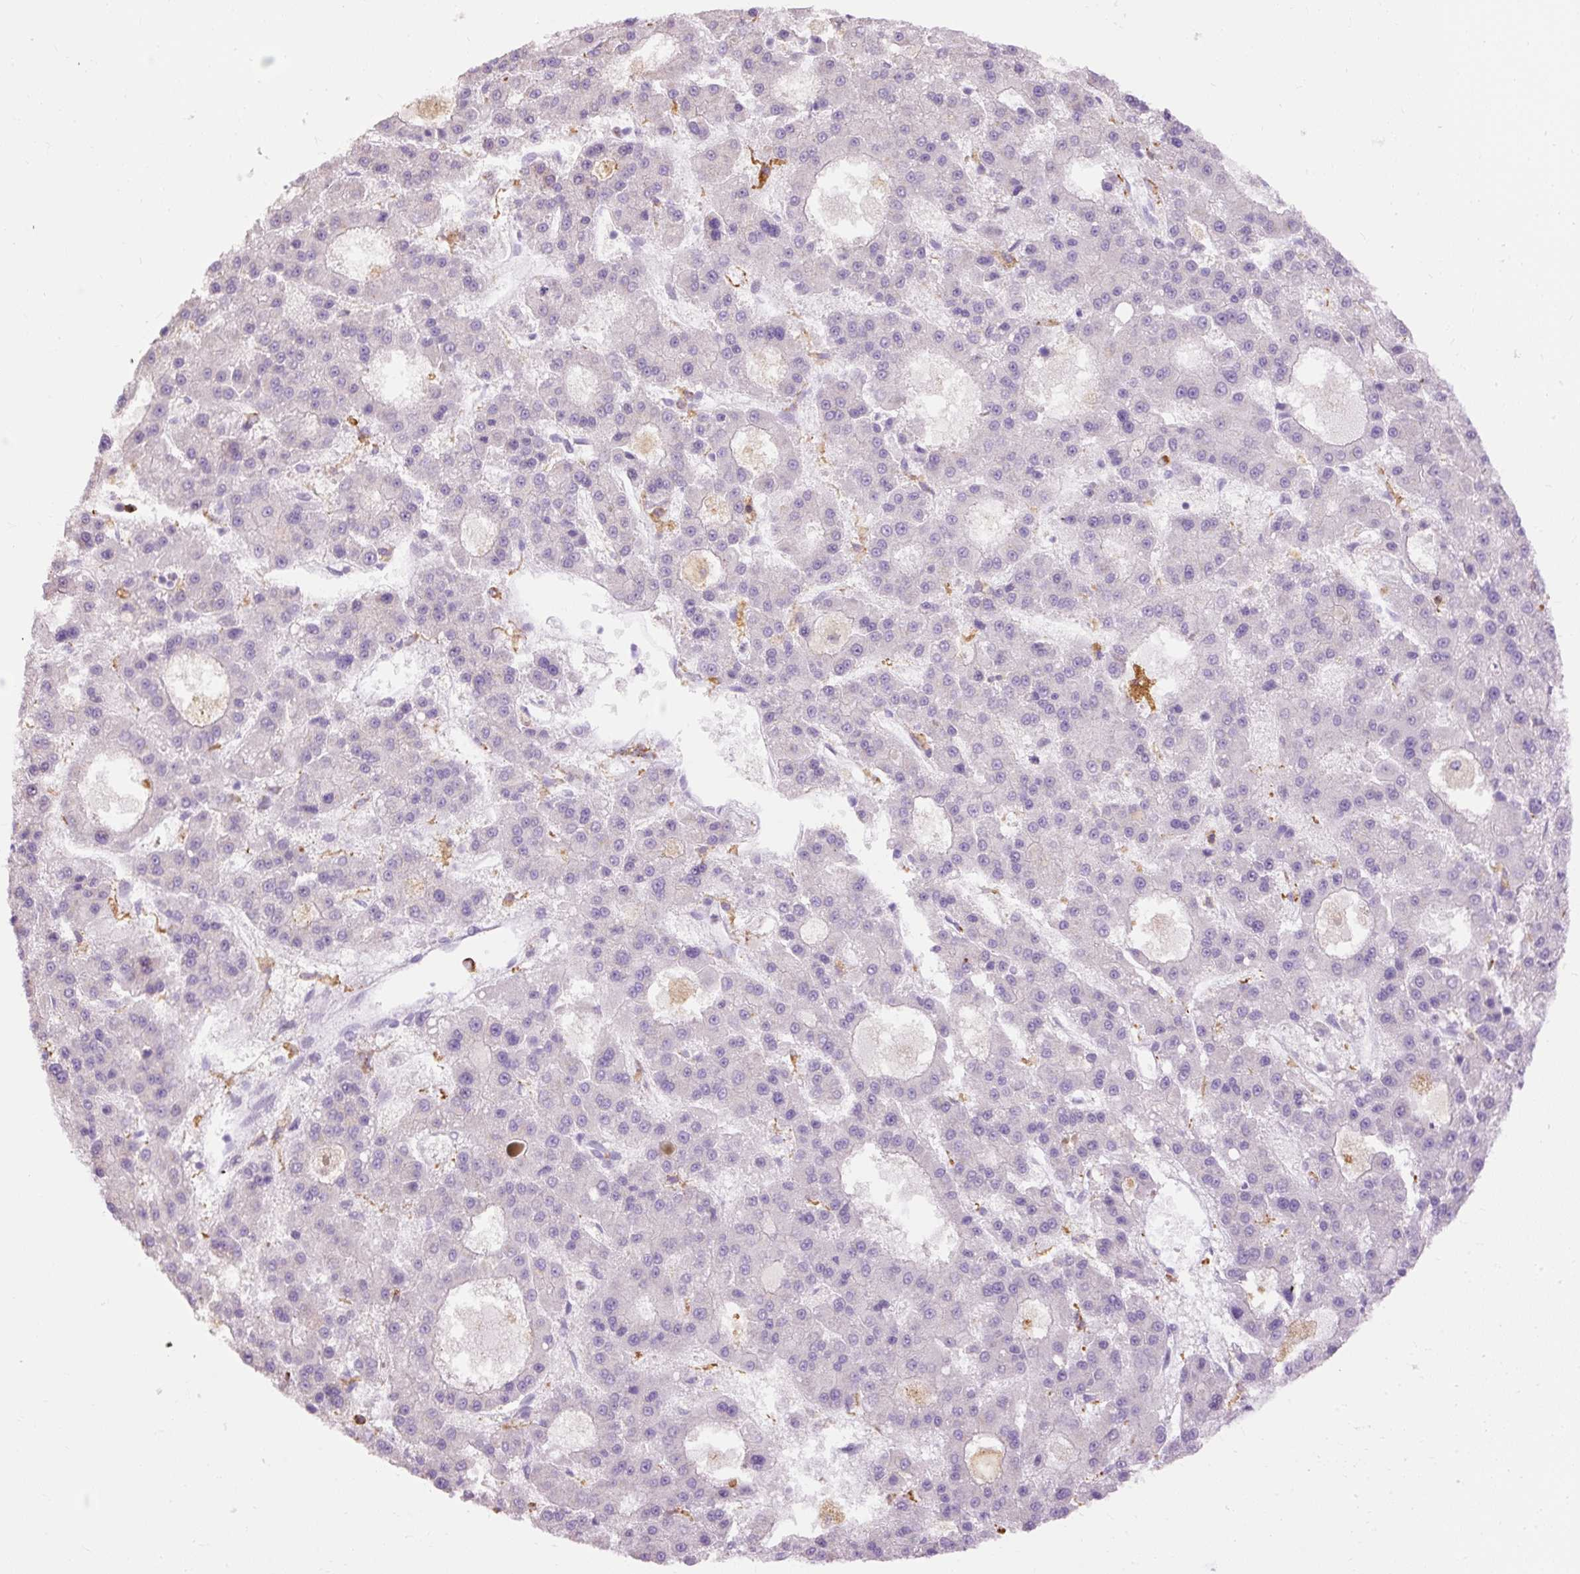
{"staining": {"intensity": "negative", "quantity": "none", "location": "none"}, "tissue": "liver cancer", "cell_type": "Tumor cells", "image_type": "cancer", "snomed": [{"axis": "morphology", "description": "Carcinoma, Hepatocellular, NOS"}, {"axis": "topography", "description": "Liver"}], "caption": "IHC photomicrograph of neoplastic tissue: human liver cancer stained with DAB (3,3'-diaminobenzidine) displays no significant protein staining in tumor cells. (Immunohistochemistry (ihc), brightfield microscopy, high magnification).", "gene": "LY86", "patient": {"sex": "male", "age": 70}}